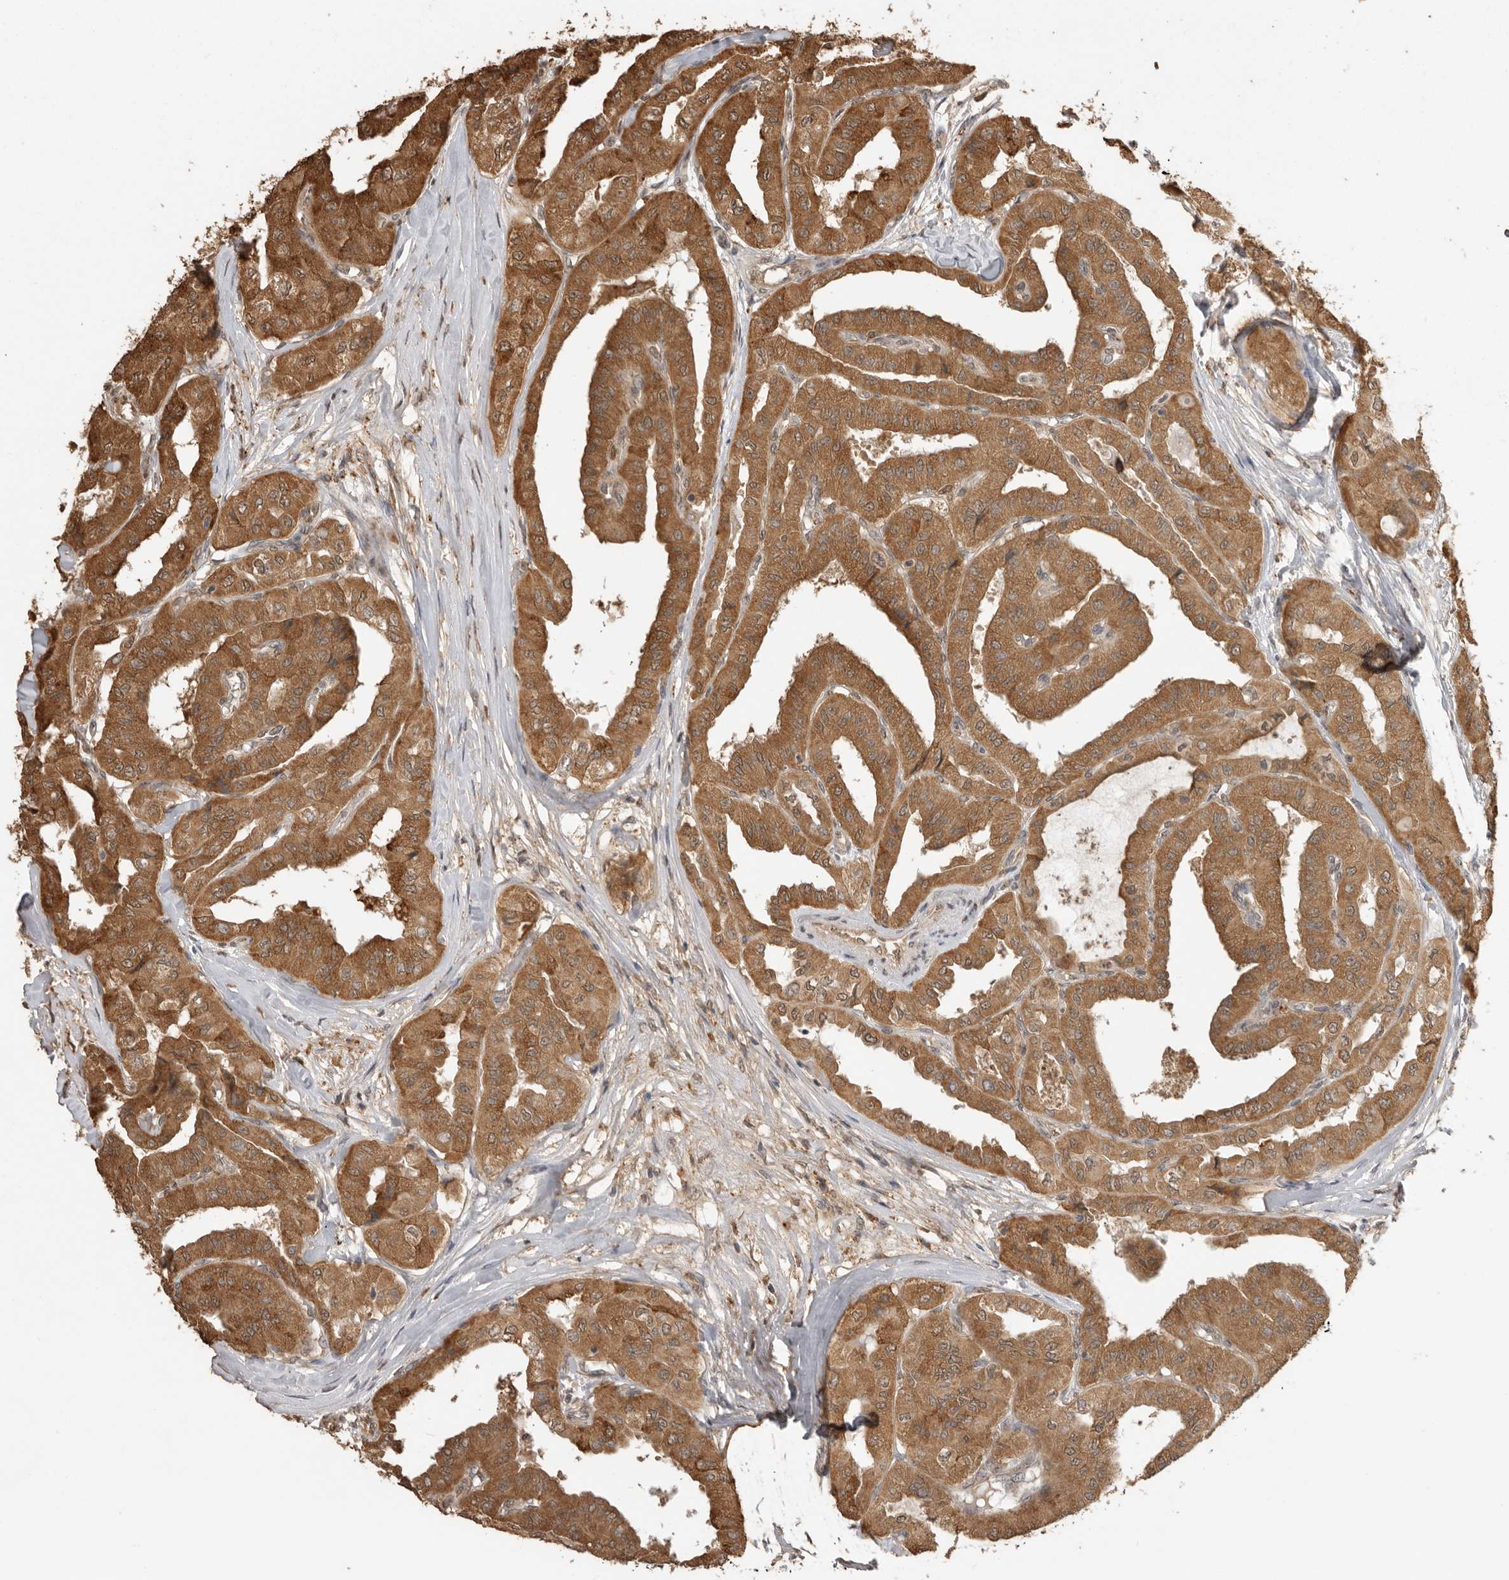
{"staining": {"intensity": "moderate", "quantity": ">75%", "location": "cytoplasmic/membranous"}, "tissue": "thyroid cancer", "cell_type": "Tumor cells", "image_type": "cancer", "snomed": [{"axis": "morphology", "description": "Papillary adenocarcinoma, NOS"}, {"axis": "topography", "description": "Thyroid gland"}], "caption": "Moderate cytoplasmic/membranous staining for a protein is identified in about >75% of tumor cells of papillary adenocarcinoma (thyroid) using immunohistochemistry (IHC).", "gene": "JAG2", "patient": {"sex": "female", "age": 59}}